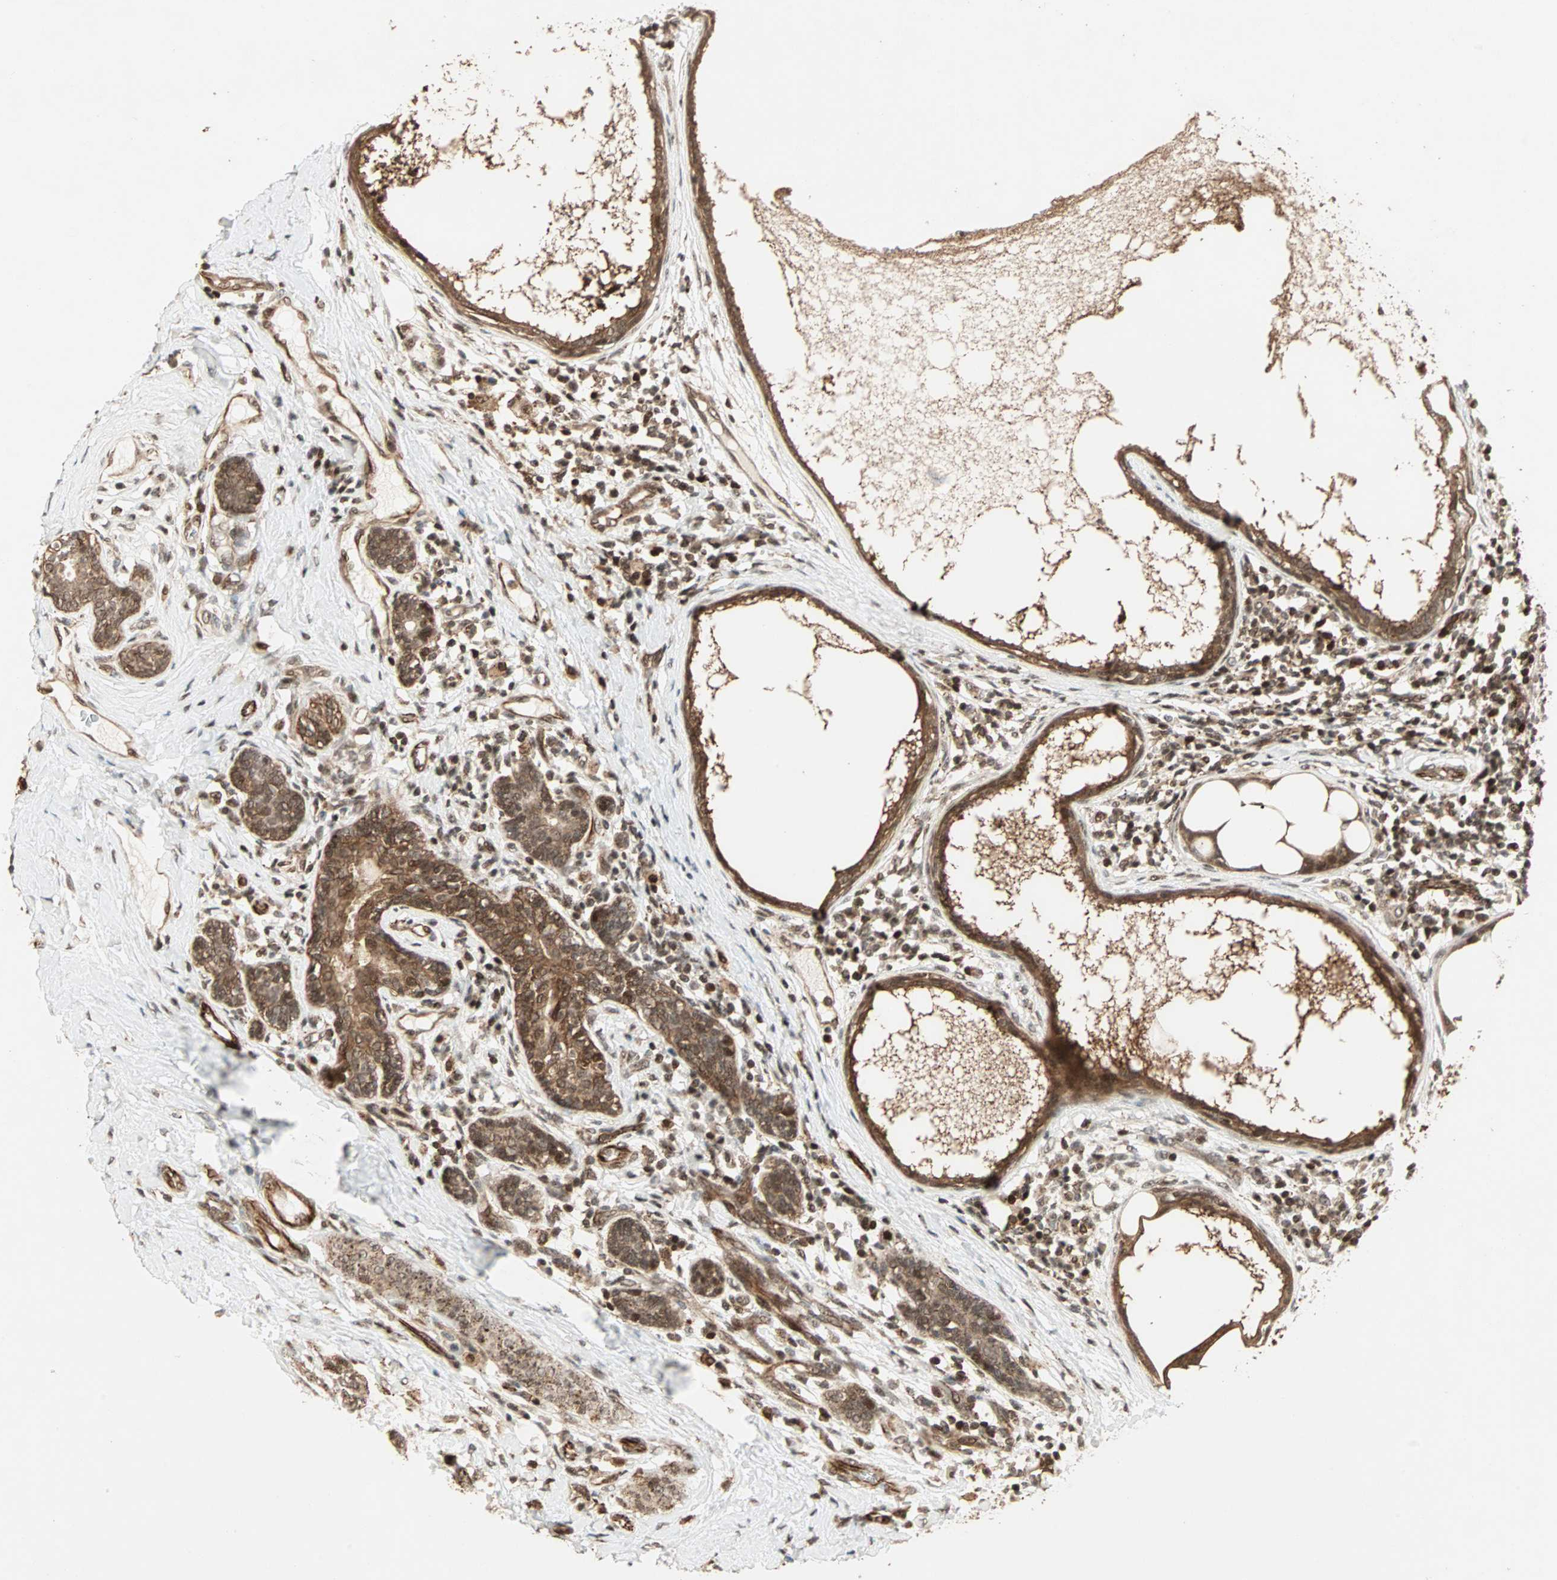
{"staining": {"intensity": "moderate", "quantity": ">75%", "location": "cytoplasmic/membranous,nuclear"}, "tissue": "breast cancer", "cell_type": "Tumor cells", "image_type": "cancer", "snomed": [{"axis": "morphology", "description": "Duct carcinoma"}, {"axis": "topography", "description": "Breast"}], "caption": "A histopathology image of human breast cancer stained for a protein exhibits moderate cytoplasmic/membranous and nuclear brown staining in tumor cells.", "gene": "ZBED9", "patient": {"sex": "female", "age": 40}}